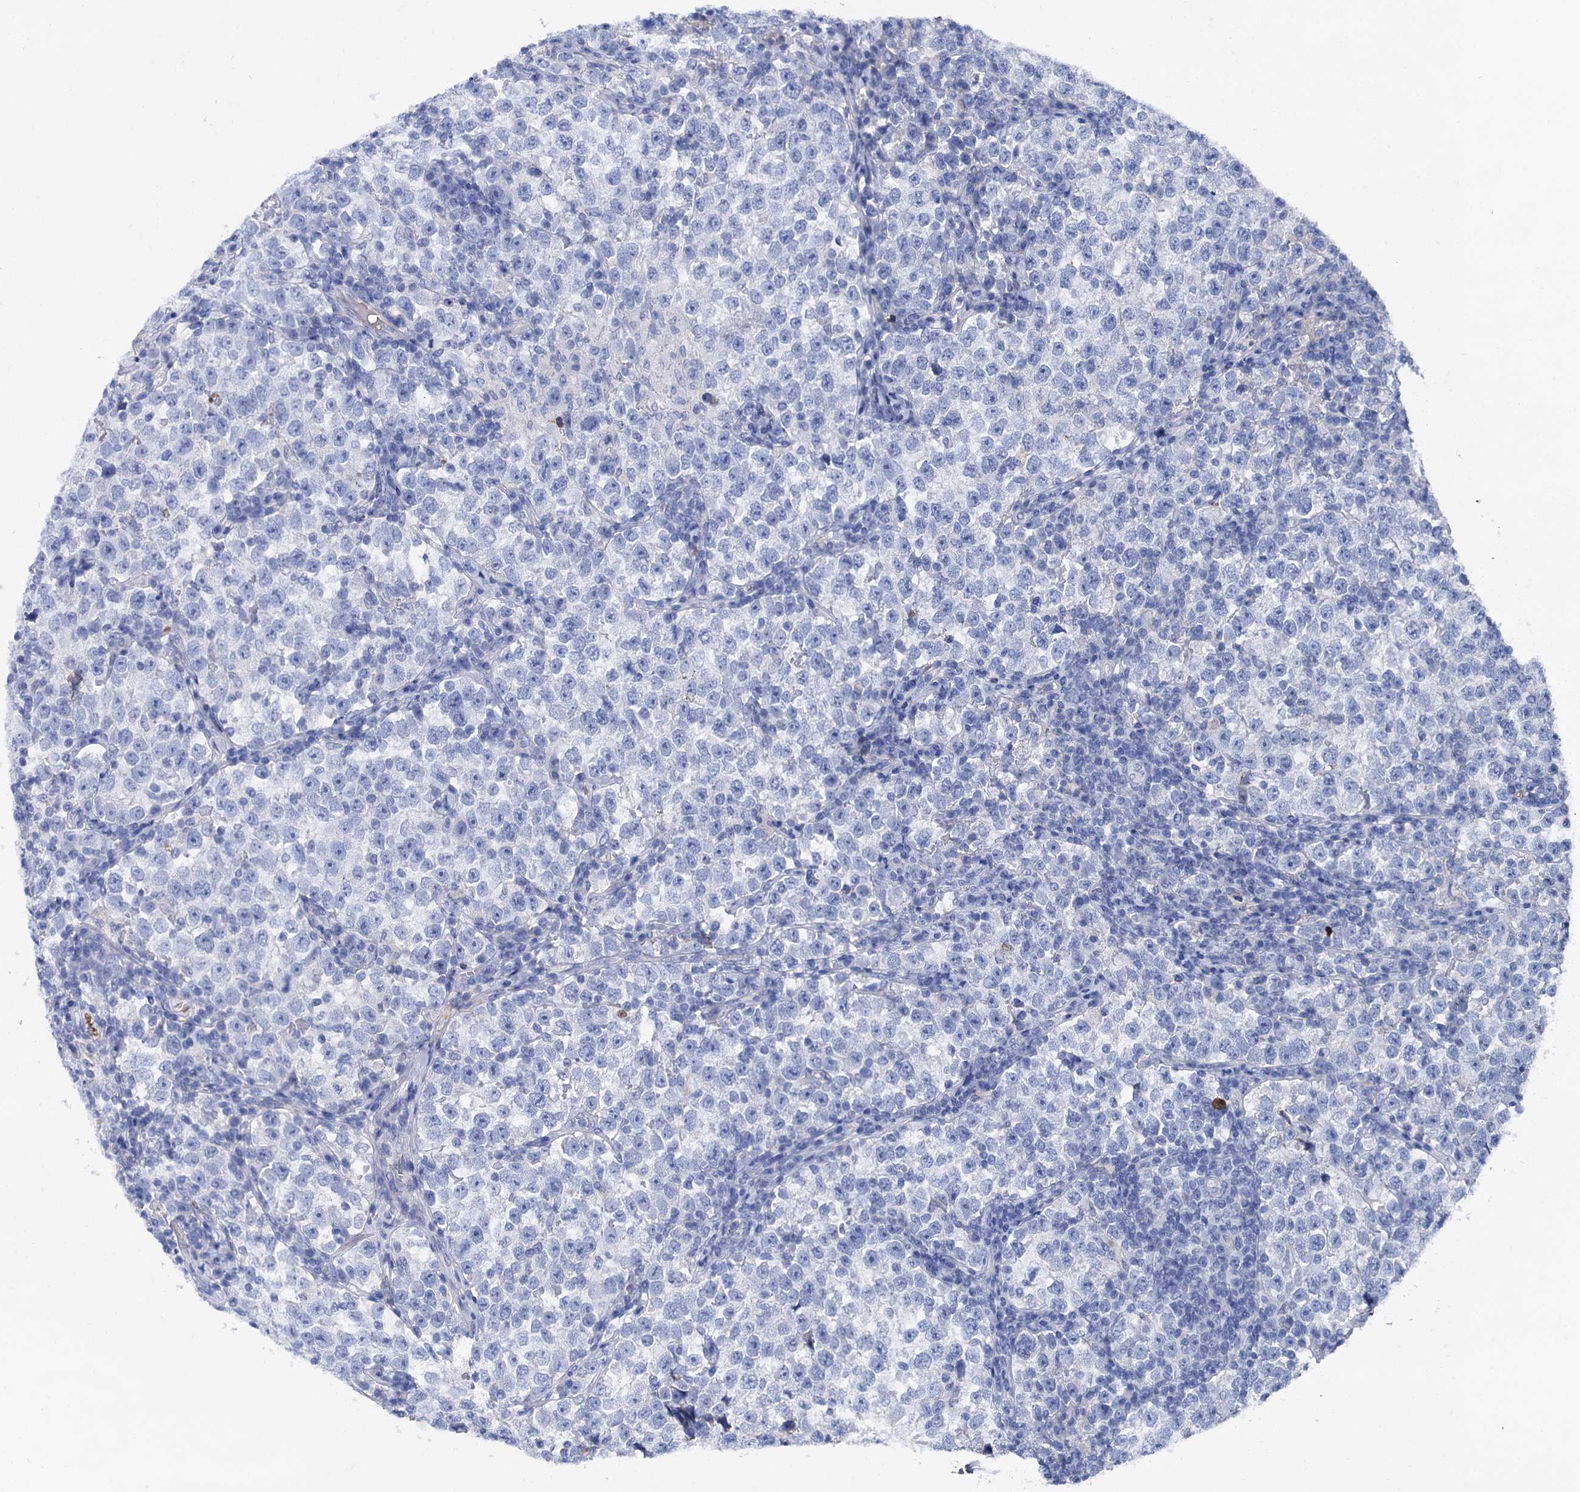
{"staining": {"intensity": "negative", "quantity": "none", "location": "none"}, "tissue": "testis cancer", "cell_type": "Tumor cells", "image_type": "cancer", "snomed": [{"axis": "morphology", "description": "Normal tissue, NOS"}, {"axis": "morphology", "description": "Seminoma, NOS"}, {"axis": "topography", "description": "Testis"}], "caption": "This is a photomicrograph of IHC staining of testis cancer, which shows no expression in tumor cells. (Brightfield microscopy of DAB IHC at high magnification).", "gene": "TMEM72", "patient": {"sex": "male", "age": 43}}